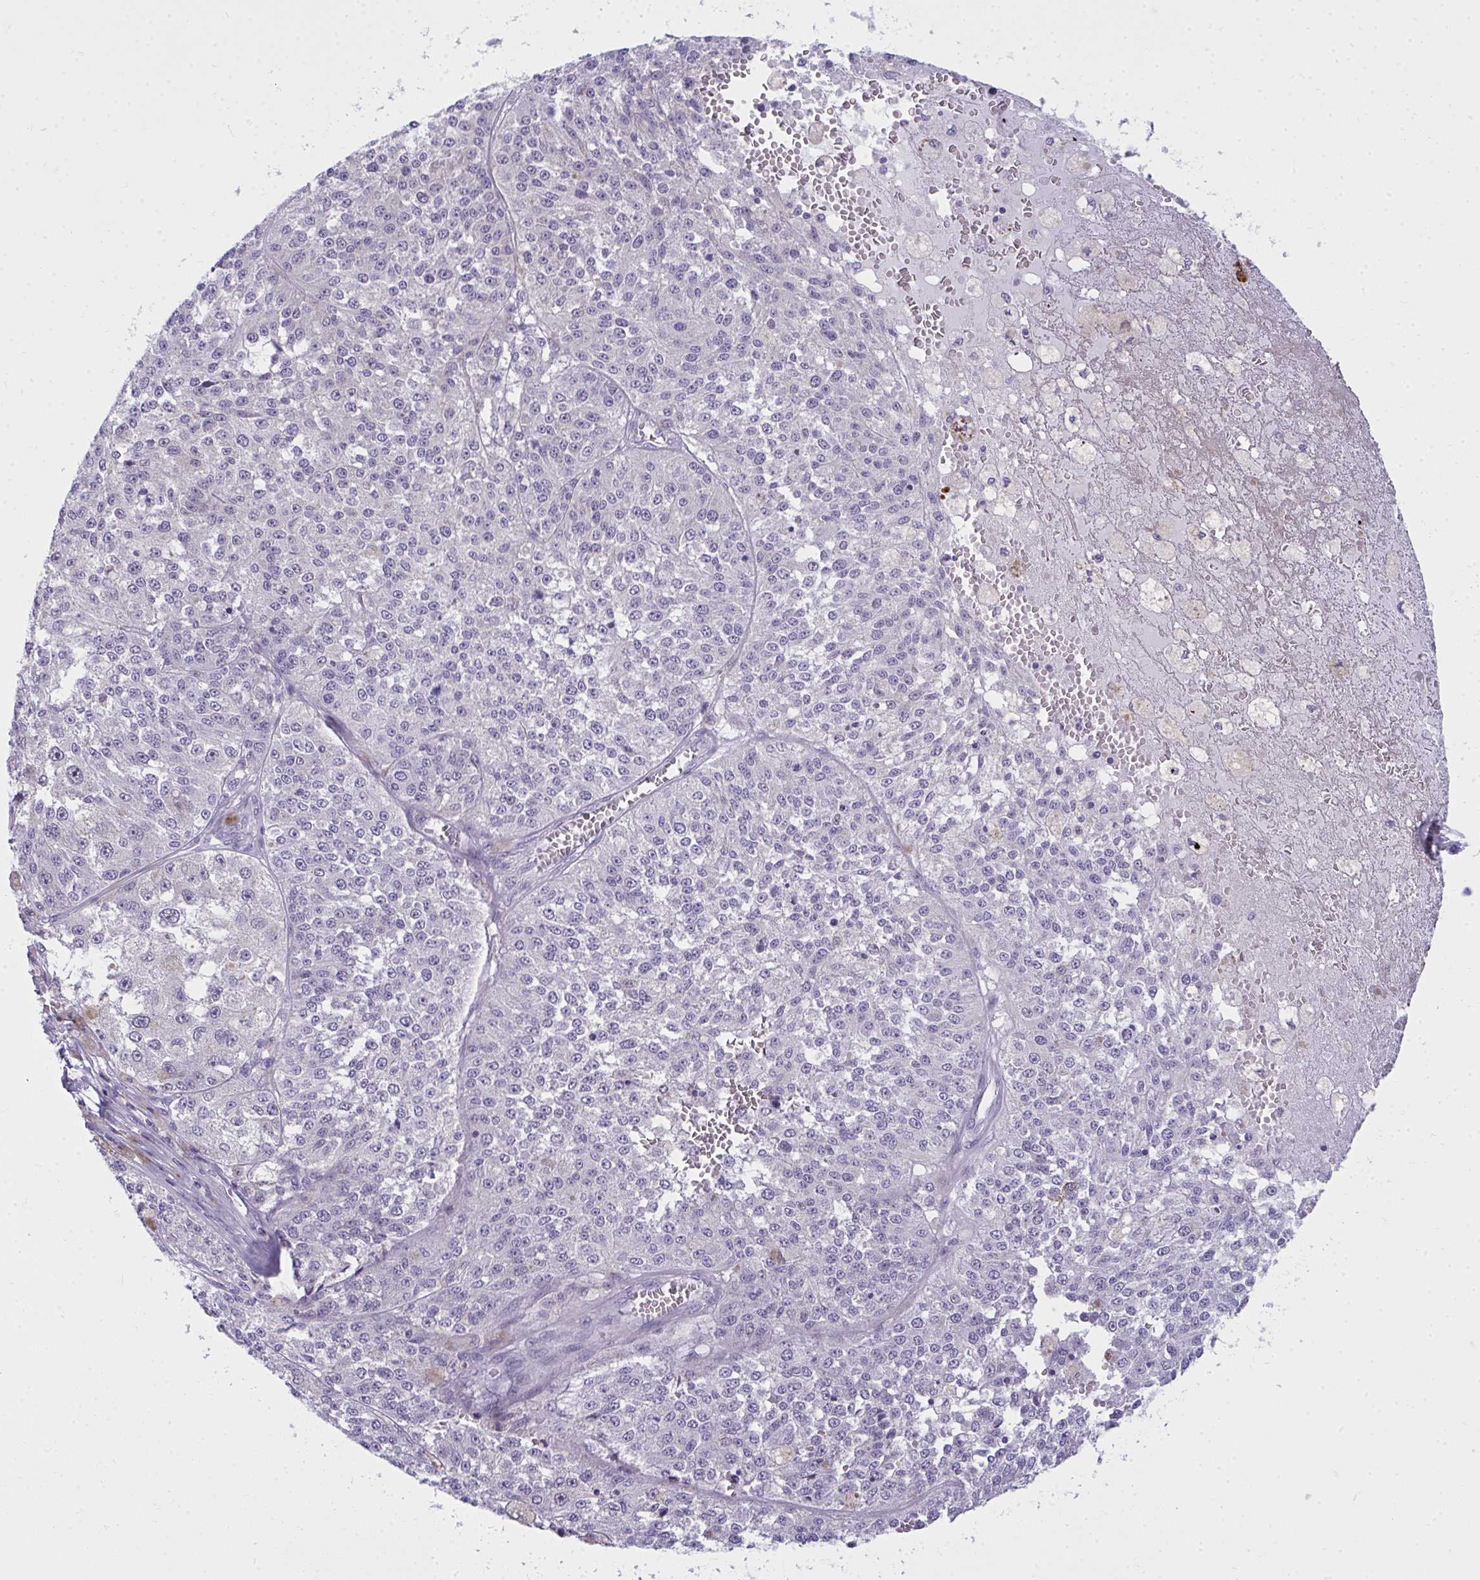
{"staining": {"intensity": "negative", "quantity": "none", "location": "none"}, "tissue": "melanoma", "cell_type": "Tumor cells", "image_type": "cancer", "snomed": [{"axis": "morphology", "description": "Malignant melanoma, Metastatic site"}, {"axis": "topography", "description": "Lymph node"}], "caption": "This is a photomicrograph of IHC staining of melanoma, which shows no expression in tumor cells. (Stains: DAB immunohistochemistry (IHC) with hematoxylin counter stain, Microscopy: brightfield microscopy at high magnification).", "gene": "TSBP1", "patient": {"sex": "female", "age": 64}}